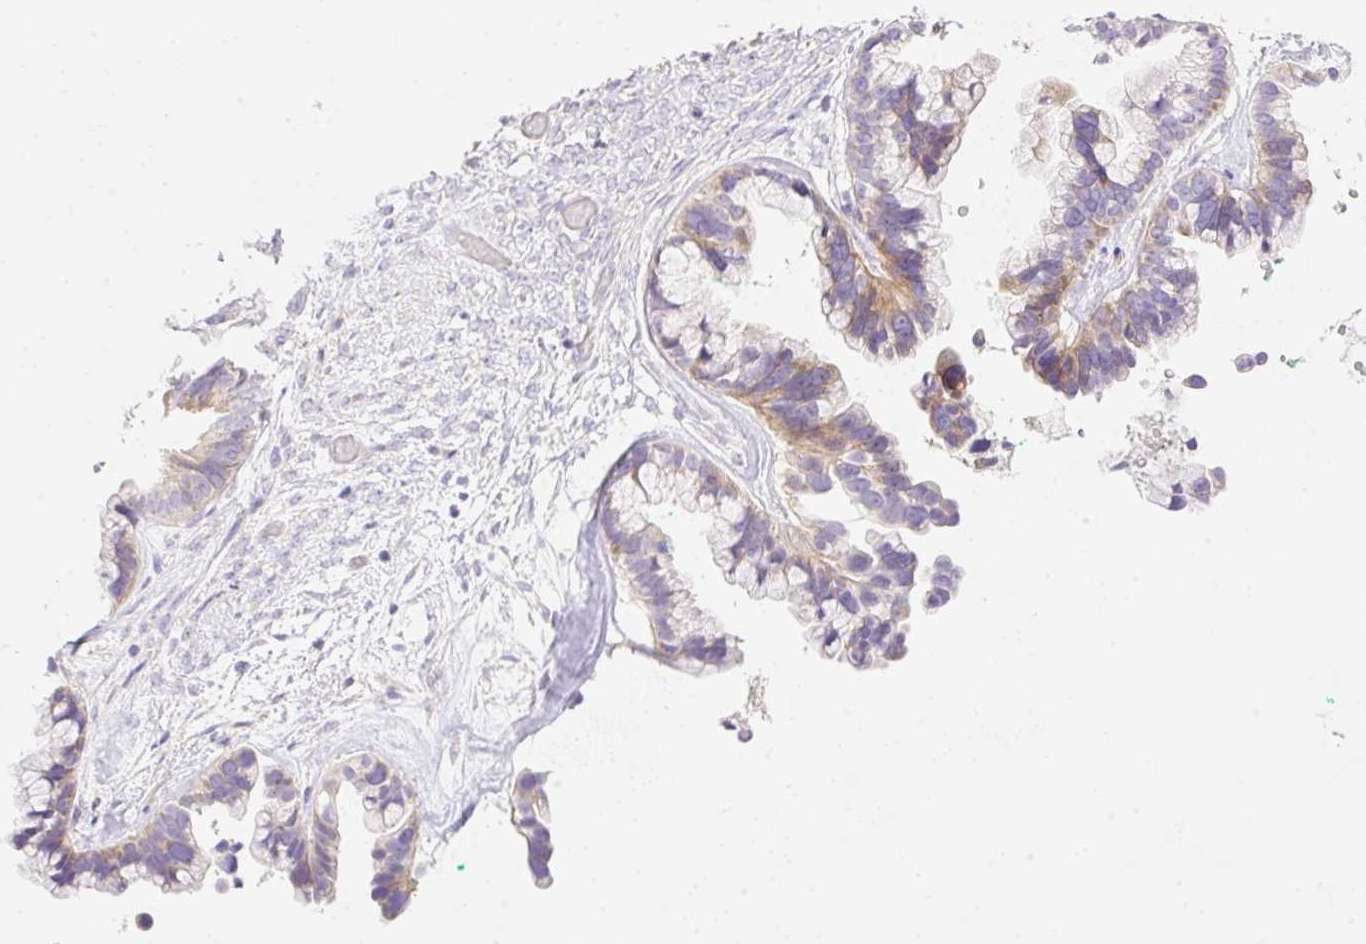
{"staining": {"intensity": "weak", "quantity": "25%-75%", "location": "cytoplasmic/membranous"}, "tissue": "ovarian cancer", "cell_type": "Tumor cells", "image_type": "cancer", "snomed": [{"axis": "morphology", "description": "Cystadenocarcinoma, serous, NOS"}, {"axis": "topography", "description": "Ovary"}], "caption": "The image displays a brown stain indicating the presence of a protein in the cytoplasmic/membranous of tumor cells in ovarian cancer (serous cystadenocarcinoma). (Stains: DAB in brown, nuclei in blue, Microscopy: brightfield microscopy at high magnification).", "gene": "VPS25", "patient": {"sex": "female", "age": 56}}